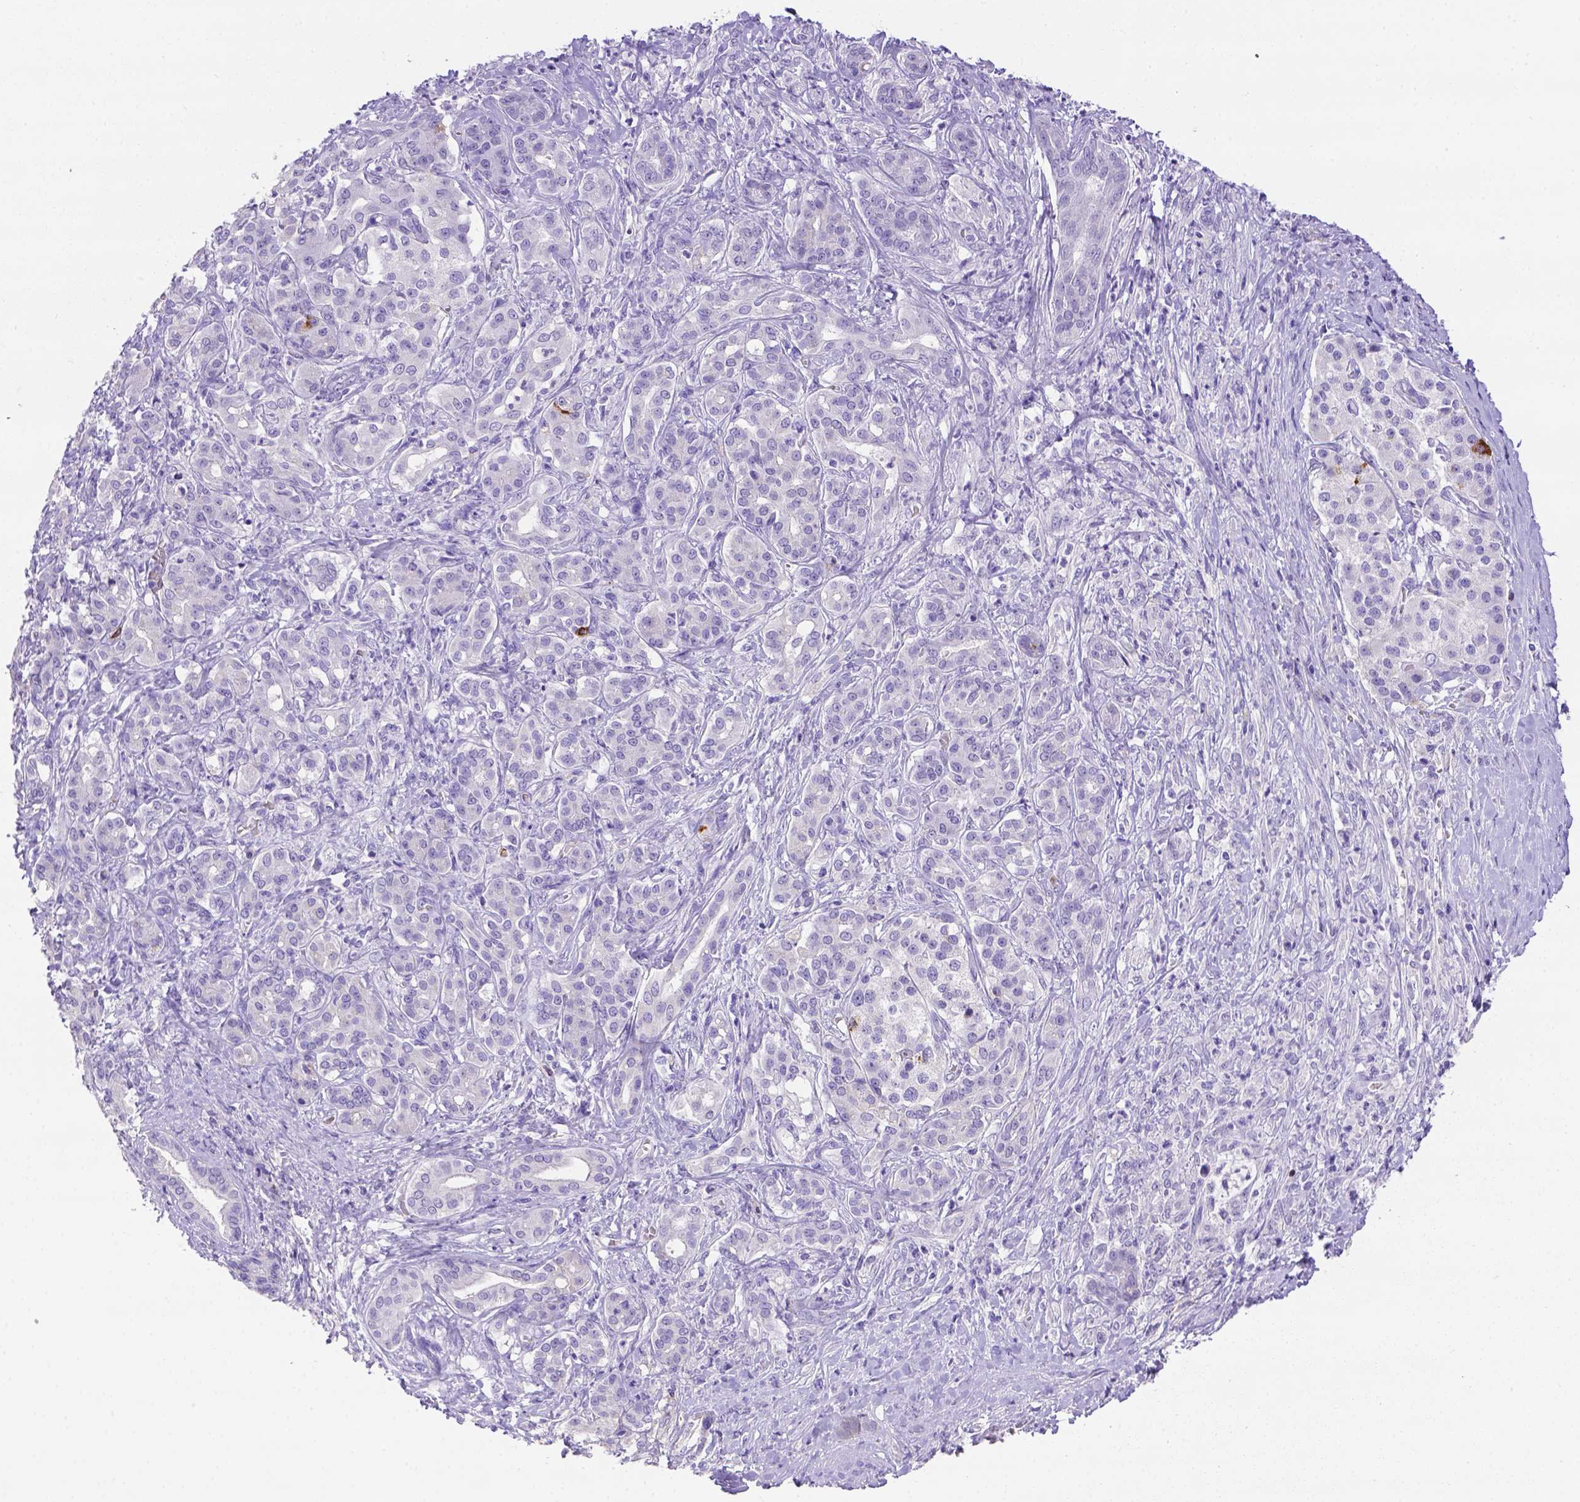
{"staining": {"intensity": "negative", "quantity": "none", "location": "none"}, "tissue": "pancreatic cancer", "cell_type": "Tumor cells", "image_type": "cancer", "snomed": [{"axis": "morphology", "description": "Normal tissue, NOS"}, {"axis": "morphology", "description": "Inflammation, NOS"}, {"axis": "morphology", "description": "Adenocarcinoma, NOS"}, {"axis": "topography", "description": "Pancreas"}], "caption": "IHC of pancreatic cancer displays no expression in tumor cells.", "gene": "B3GAT1", "patient": {"sex": "male", "age": 57}}